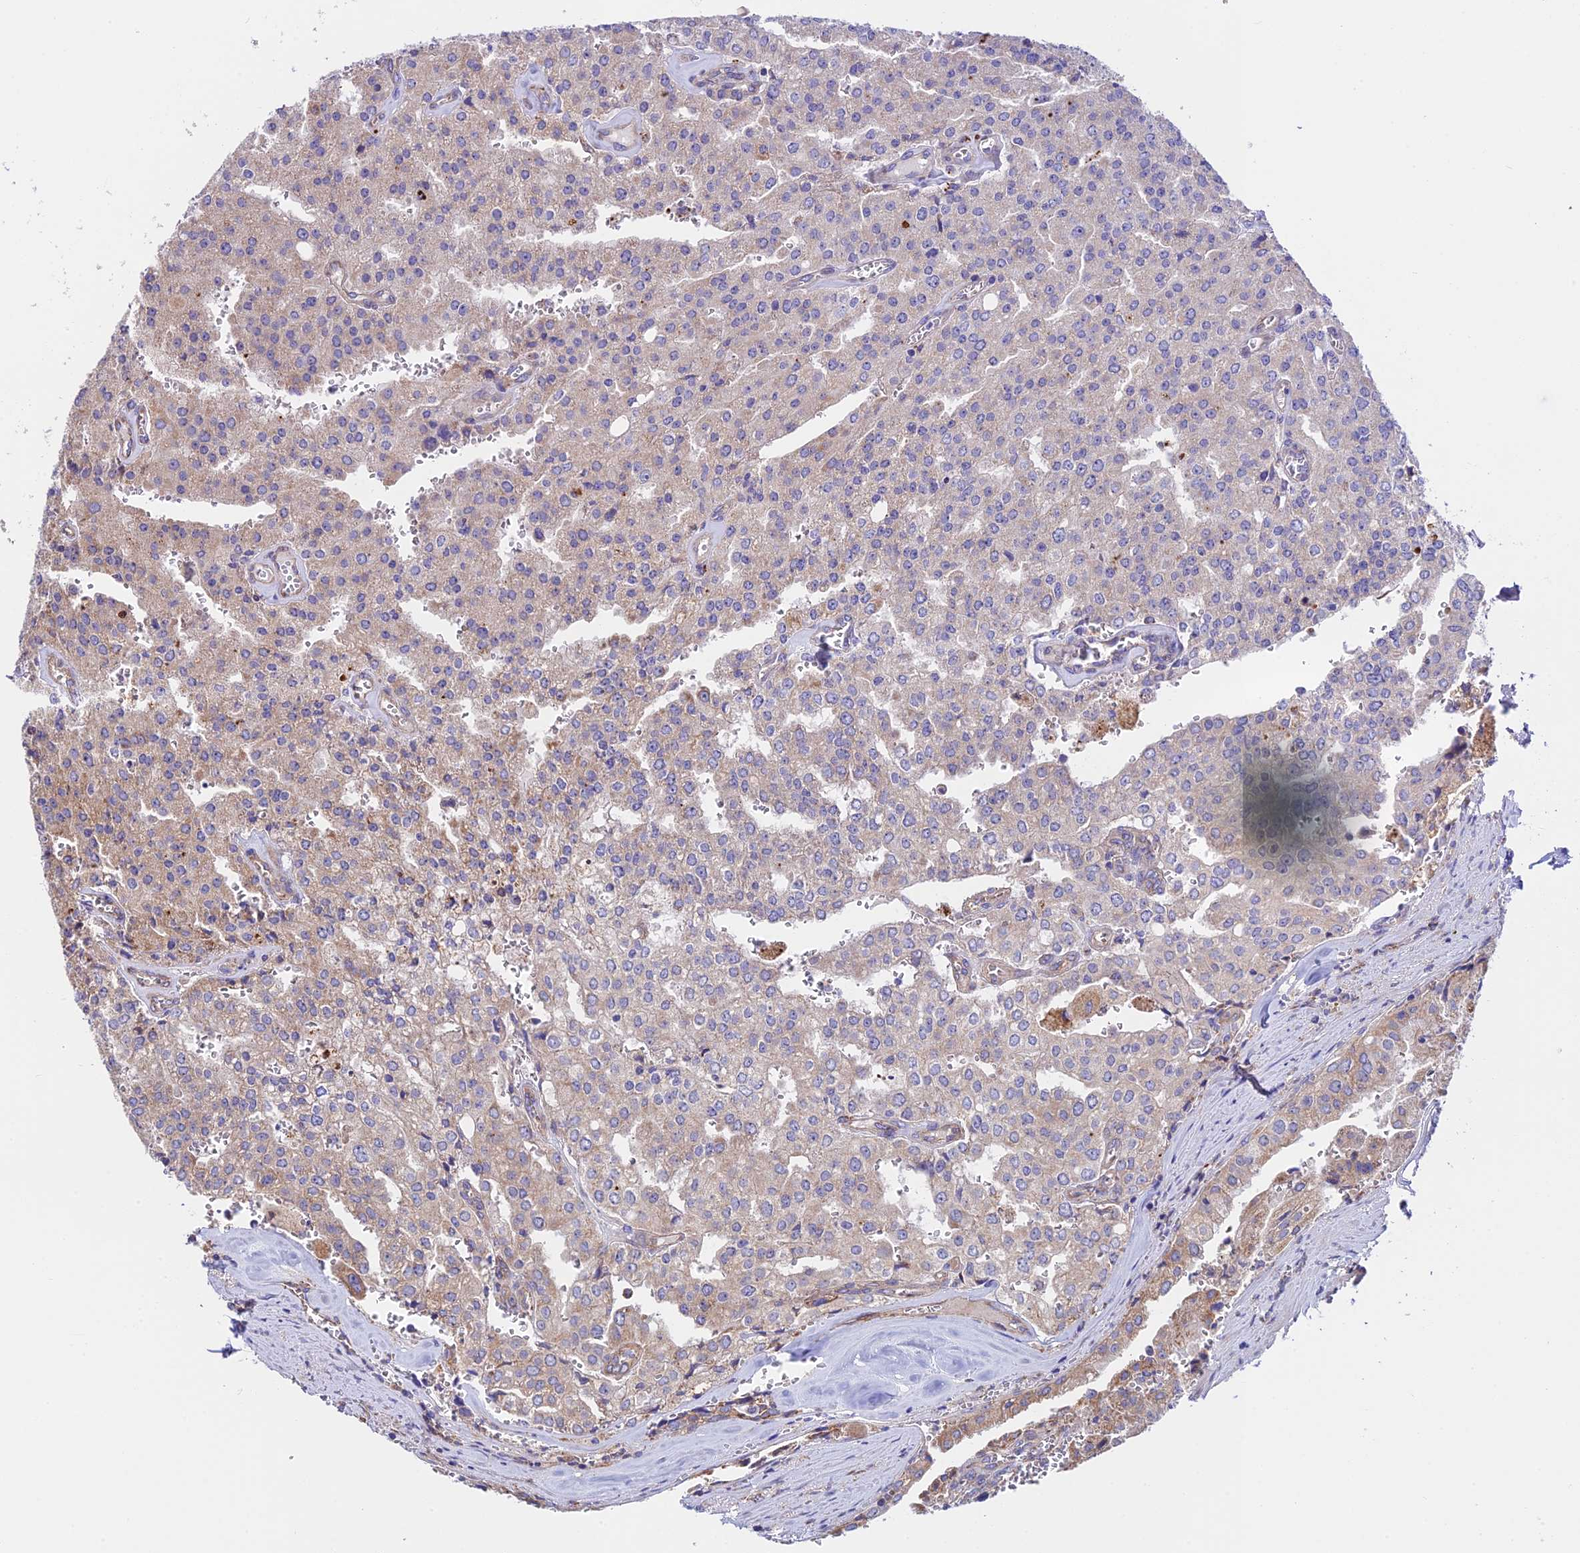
{"staining": {"intensity": "weak", "quantity": "<25%", "location": "cytoplasmic/membranous"}, "tissue": "prostate cancer", "cell_type": "Tumor cells", "image_type": "cancer", "snomed": [{"axis": "morphology", "description": "Adenocarcinoma, High grade"}, {"axis": "topography", "description": "Prostate"}], "caption": "There is no significant staining in tumor cells of prostate cancer (adenocarcinoma (high-grade)).", "gene": "VPS13C", "patient": {"sex": "male", "age": 68}}